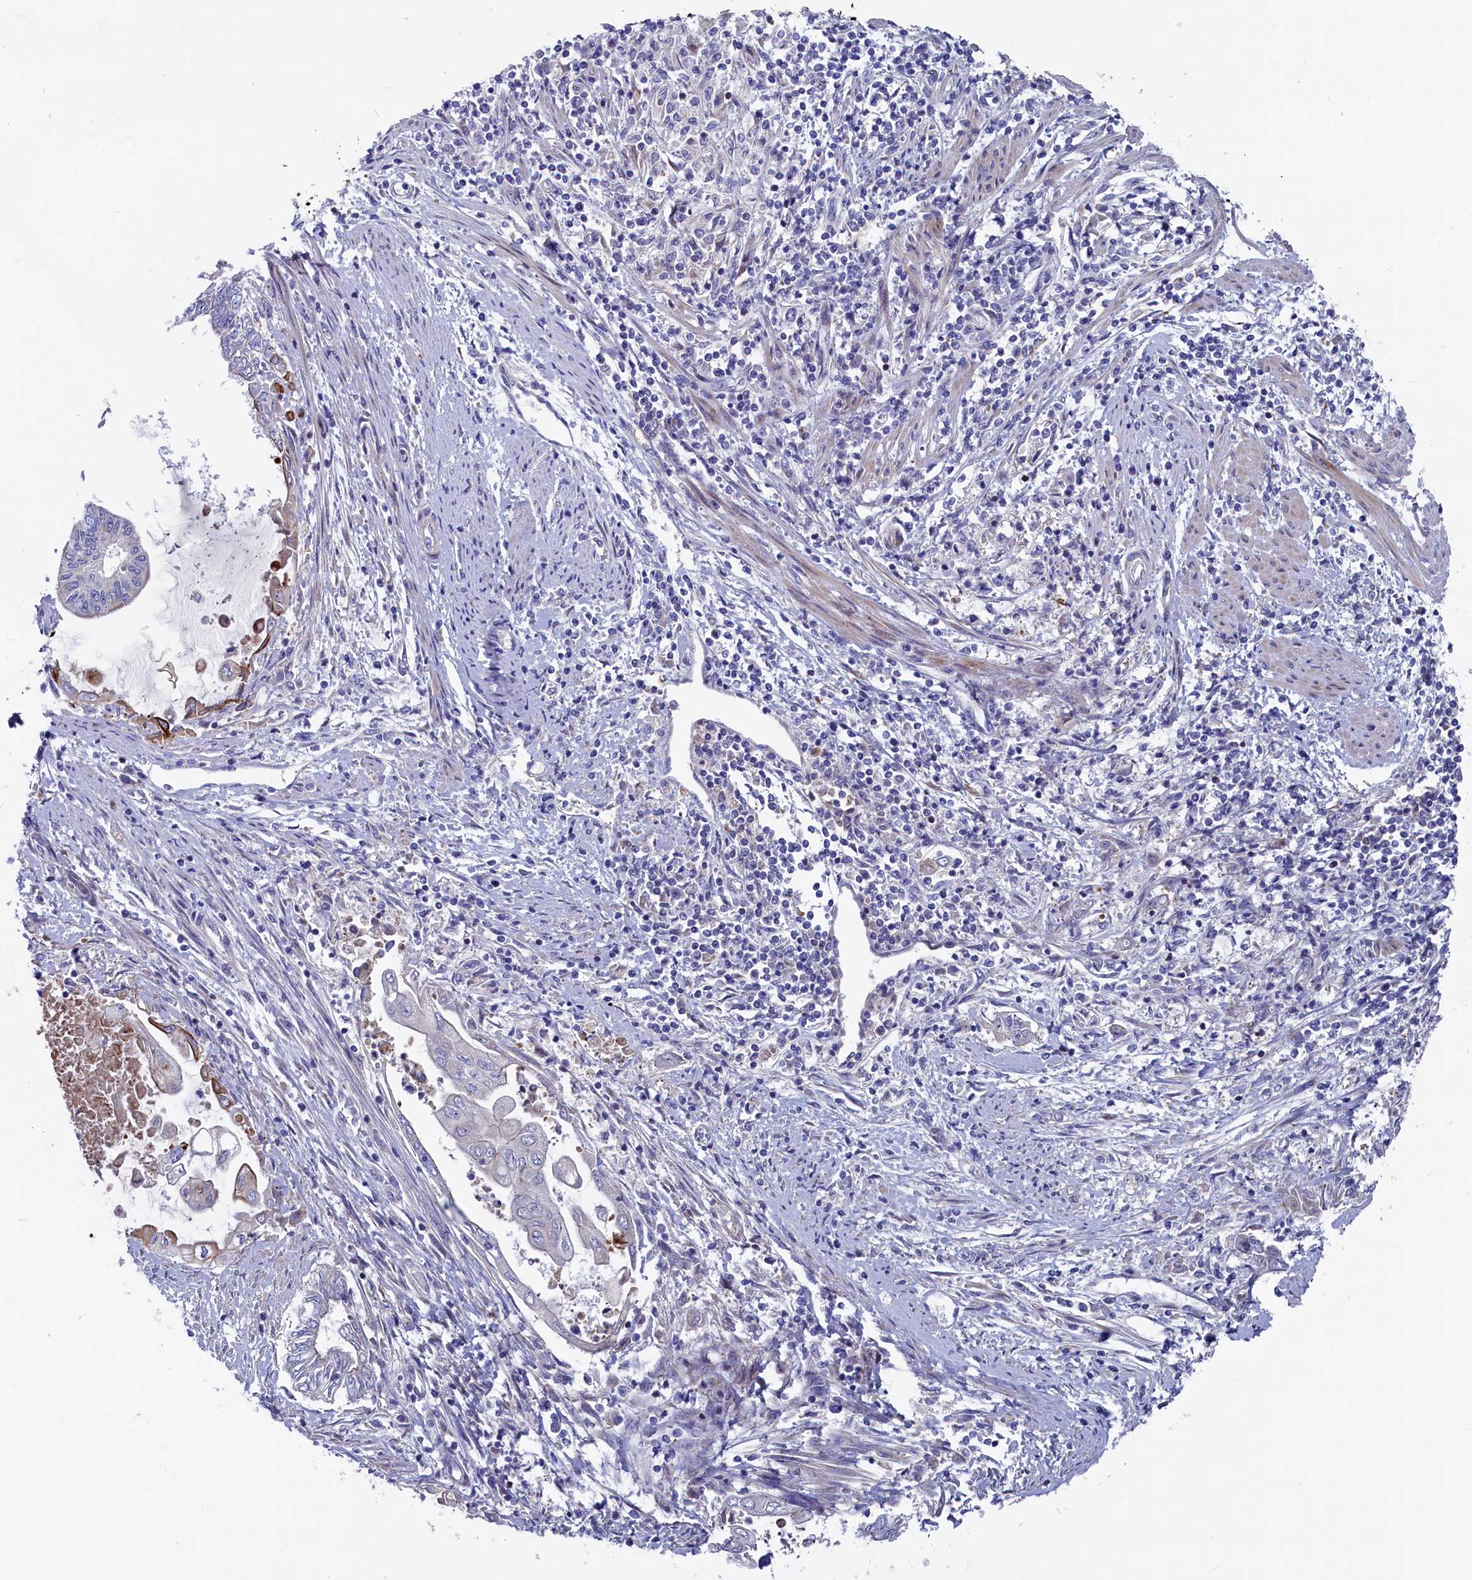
{"staining": {"intensity": "strong", "quantity": "<25%", "location": "cytoplasmic/membranous"}, "tissue": "endometrial cancer", "cell_type": "Tumor cells", "image_type": "cancer", "snomed": [{"axis": "morphology", "description": "Adenocarcinoma, NOS"}, {"axis": "topography", "description": "Uterus"}, {"axis": "topography", "description": "Endometrium"}], "caption": "A micrograph of adenocarcinoma (endometrial) stained for a protein exhibits strong cytoplasmic/membranous brown staining in tumor cells.", "gene": "NUDT7", "patient": {"sex": "female", "age": 70}}